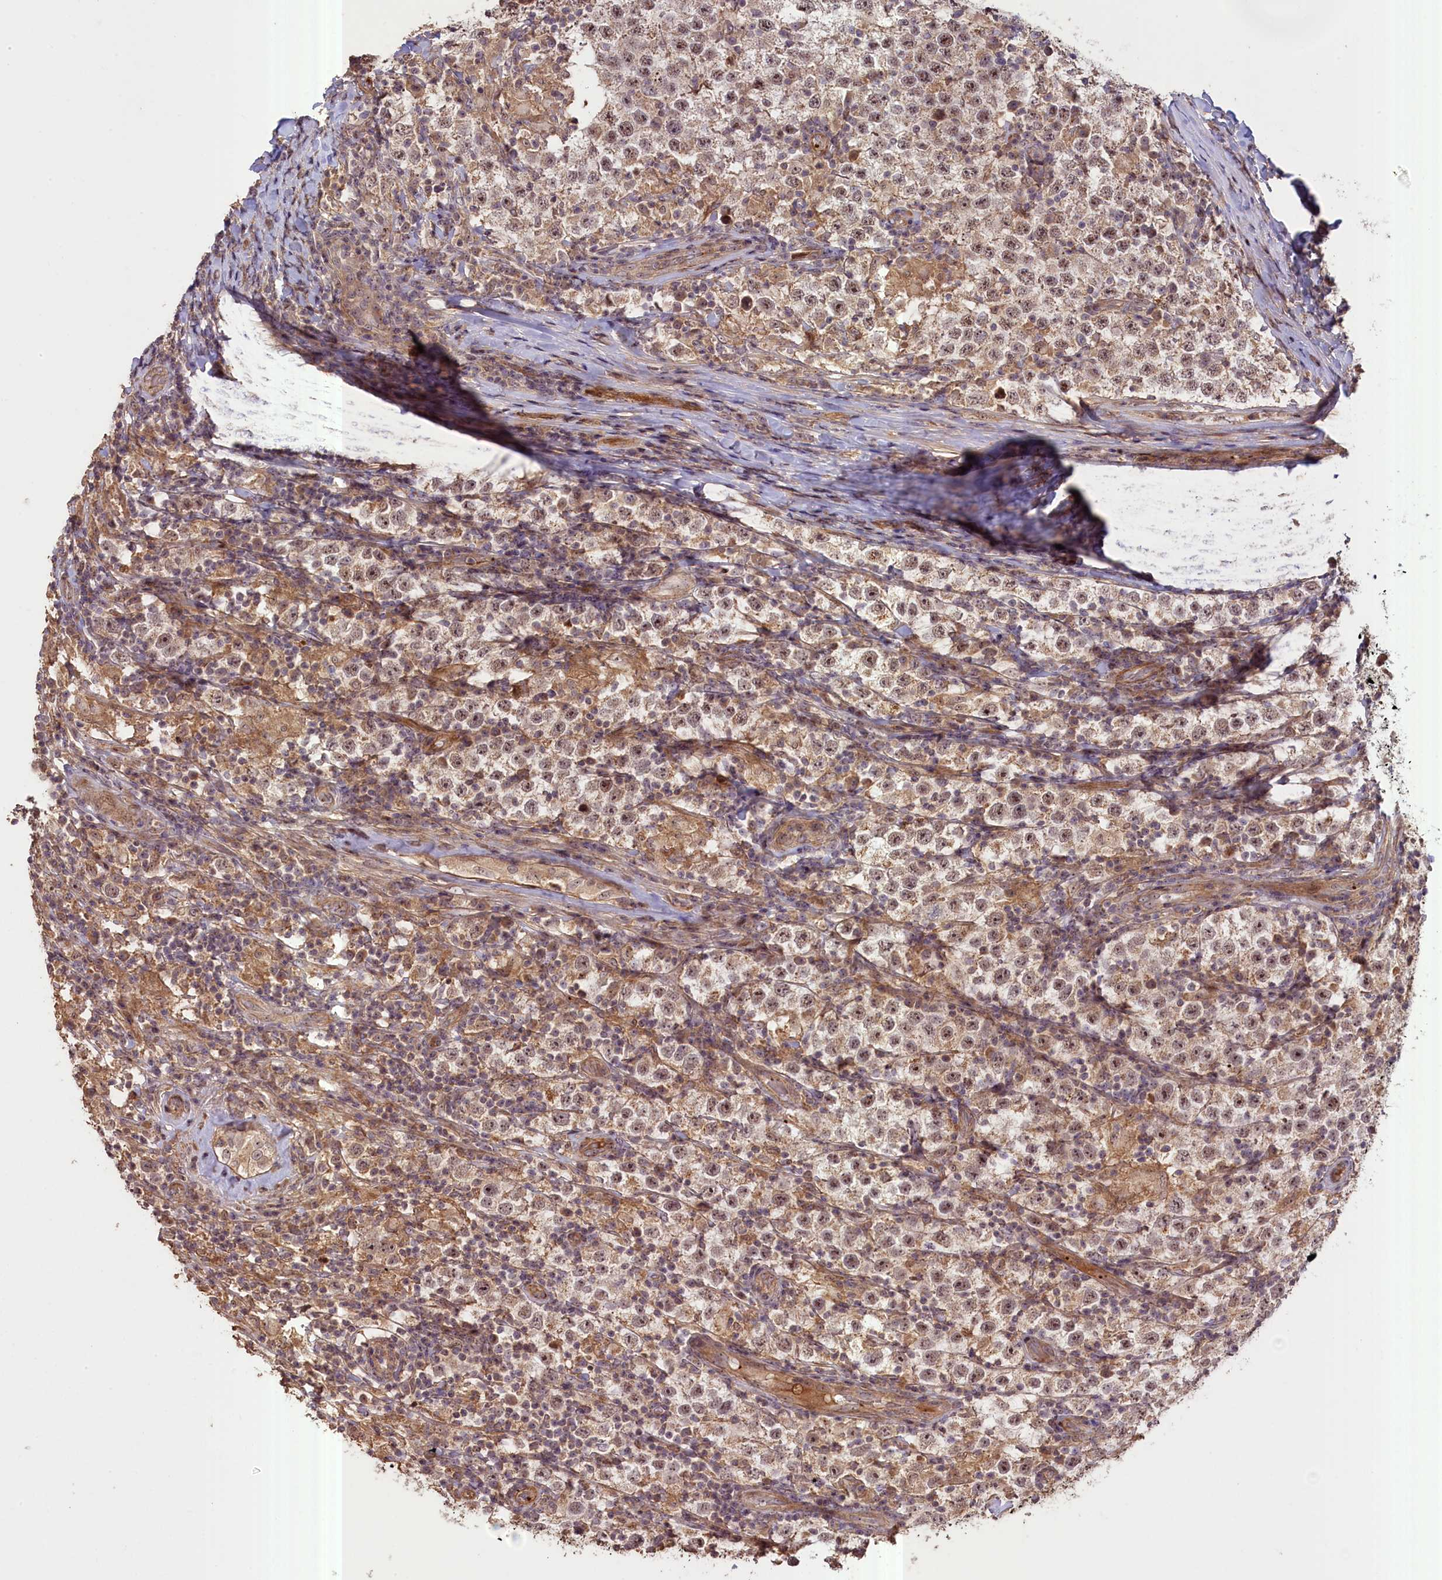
{"staining": {"intensity": "moderate", "quantity": ">75%", "location": "cytoplasmic/membranous,nuclear"}, "tissue": "testis cancer", "cell_type": "Tumor cells", "image_type": "cancer", "snomed": [{"axis": "morphology", "description": "Normal tissue, NOS"}, {"axis": "morphology", "description": "Urothelial carcinoma, High grade"}, {"axis": "morphology", "description": "Seminoma, NOS"}, {"axis": "morphology", "description": "Carcinoma, Embryonal, NOS"}, {"axis": "topography", "description": "Urinary bladder"}, {"axis": "topography", "description": "Testis"}], "caption": "Protein staining of testis cancer tissue exhibits moderate cytoplasmic/membranous and nuclear expression in approximately >75% of tumor cells.", "gene": "FUZ", "patient": {"sex": "male", "age": 41}}